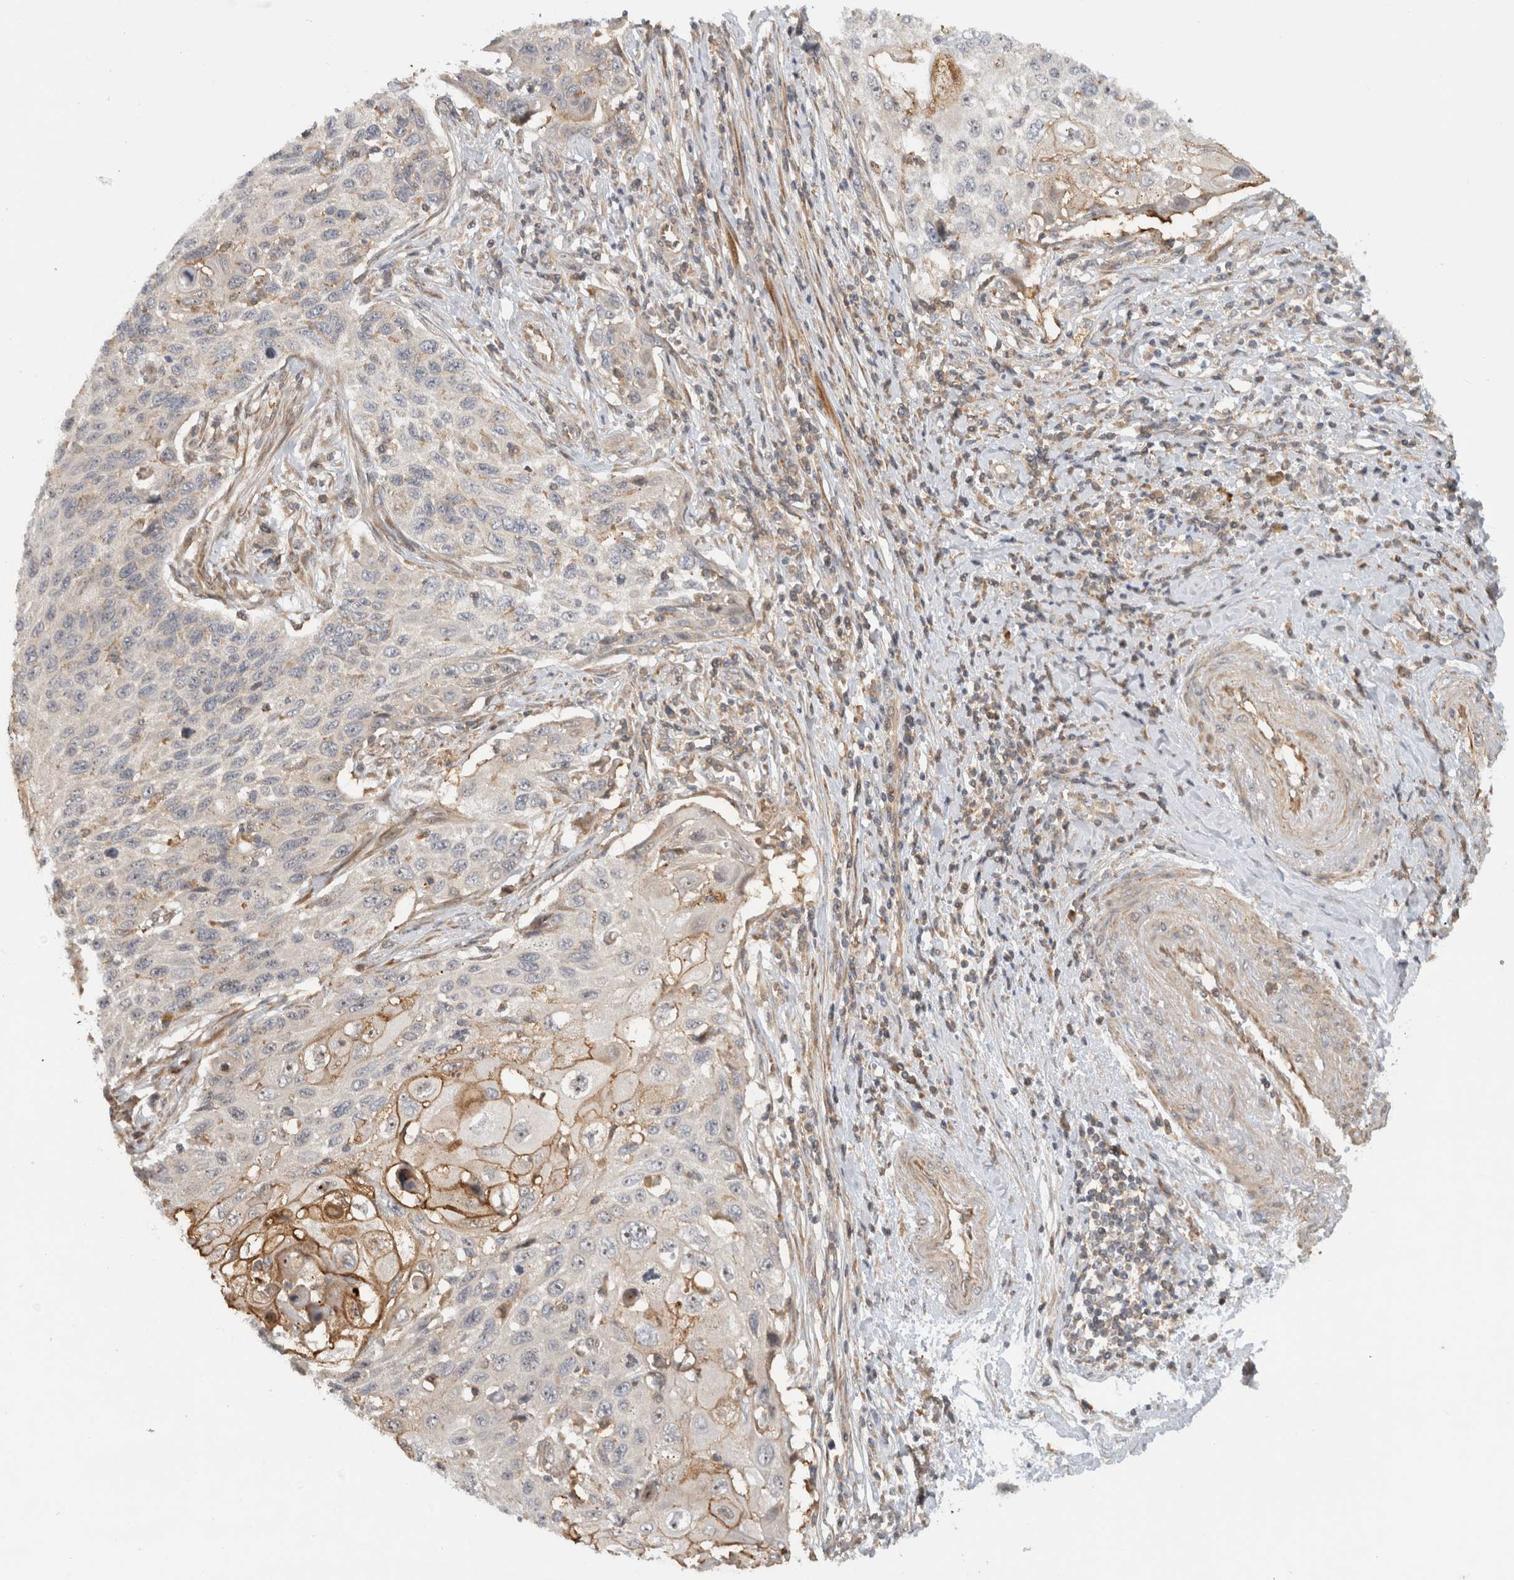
{"staining": {"intensity": "negative", "quantity": "none", "location": "none"}, "tissue": "cervical cancer", "cell_type": "Tumor cells", "image_type": "cancer", "snomed": [{"axis": "morphology", "description": "Squamous cell carcinoma, NOS"}, {"axis": "topography", "description": "Cervix"}], "caption": "The immunohistochemistry photomicrograph has no significant expression in tumor cells of cervical cancer tissue.", "gene": "WASF2", "patient": {"sex": "female", "age": 70}}